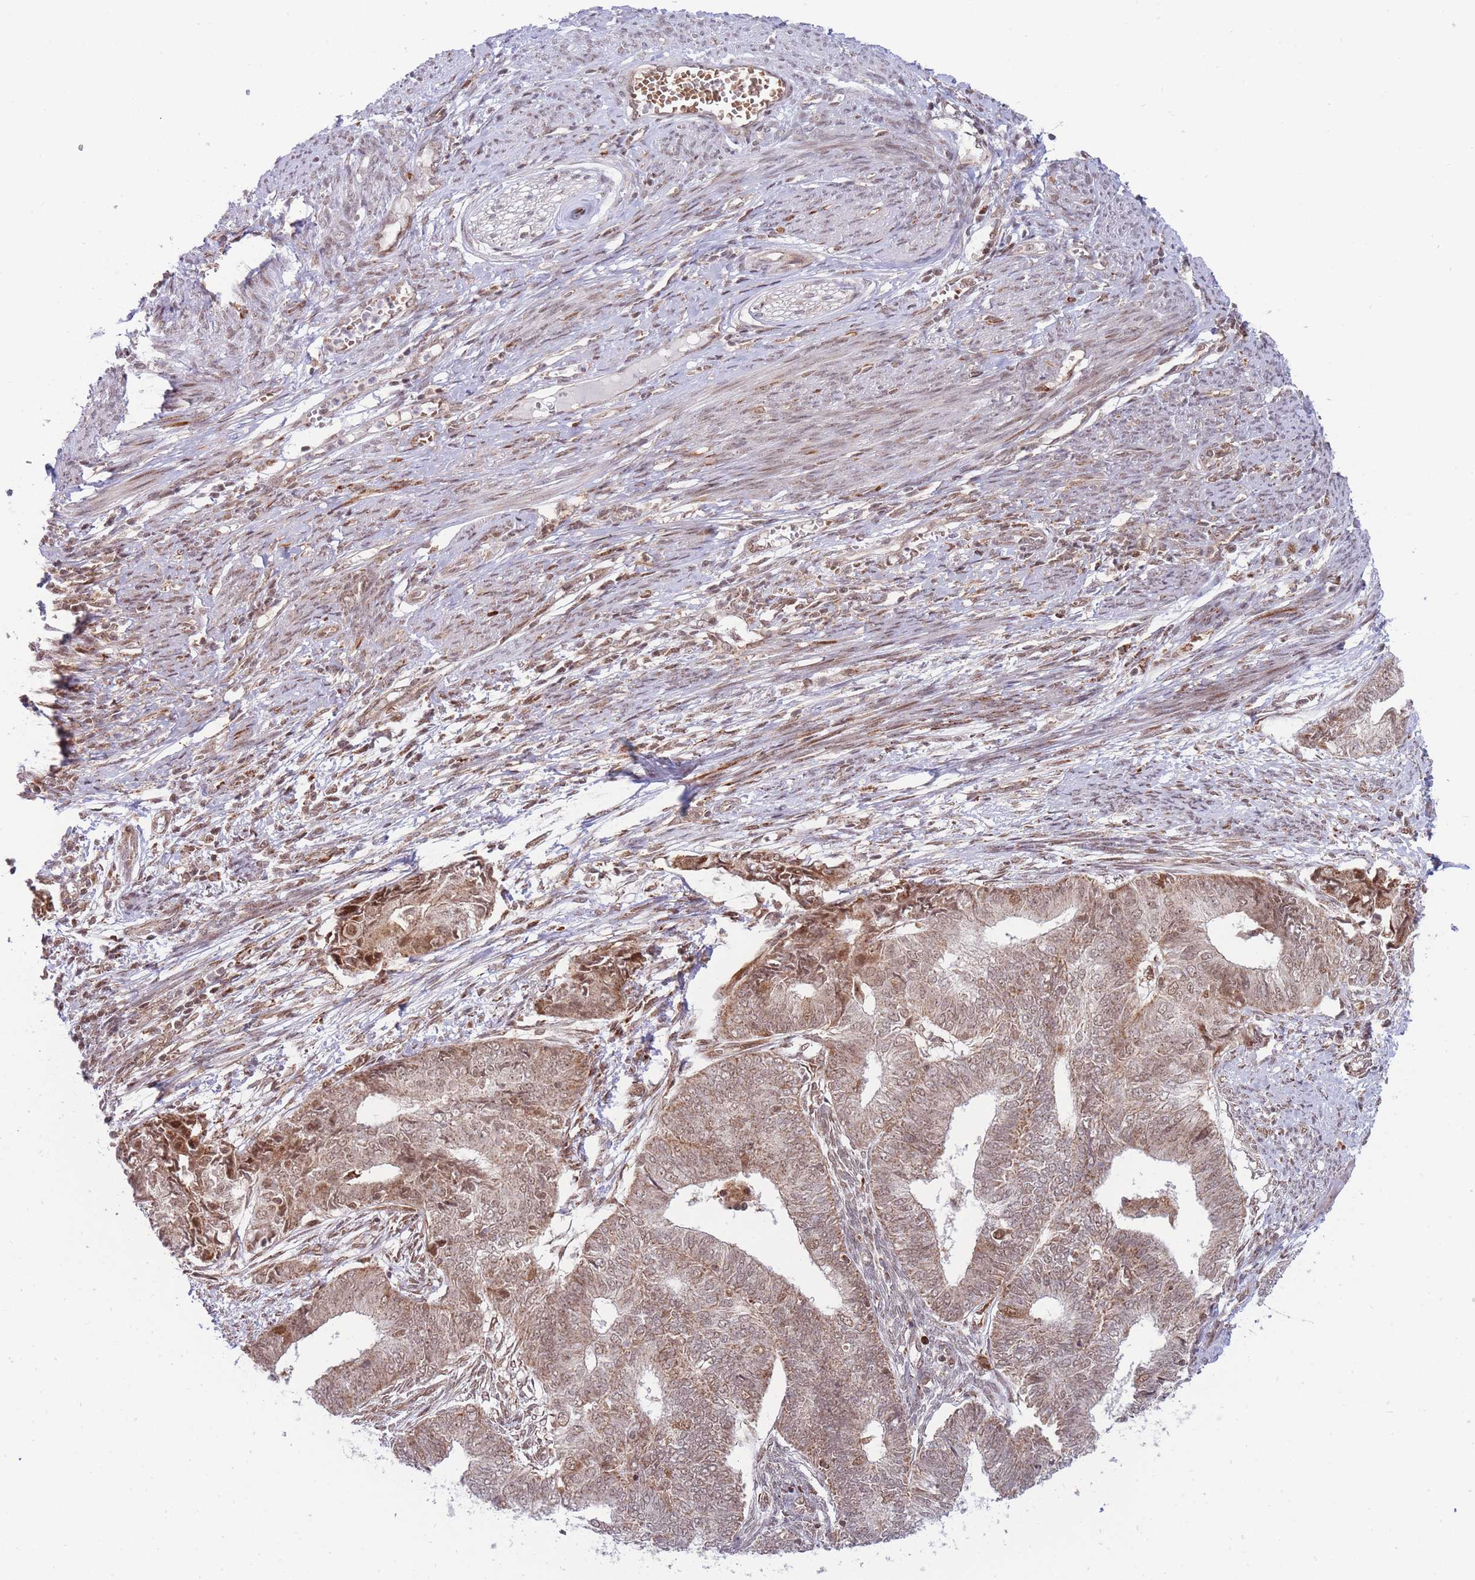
{"staining": {"intensity": "weak", "quantity": "25%-75%", "location": "nuclear"}, "tissue": "endometrial cancer", "cell_type": "Tumor cells", "image_type": "cancer", "snomed": [{"axis": "morphology", "description": "Adenocarcinoma, NOS"}, {"axis": "topography", "description": "Endometrium"}], "caption": "Weak nuclear expression is appreciated in about 25%-75% of tumor cells in endometrial adenocarcinoma.", "gene": "BOD1L1", "patient": {"sex": "female", "age": 62}}